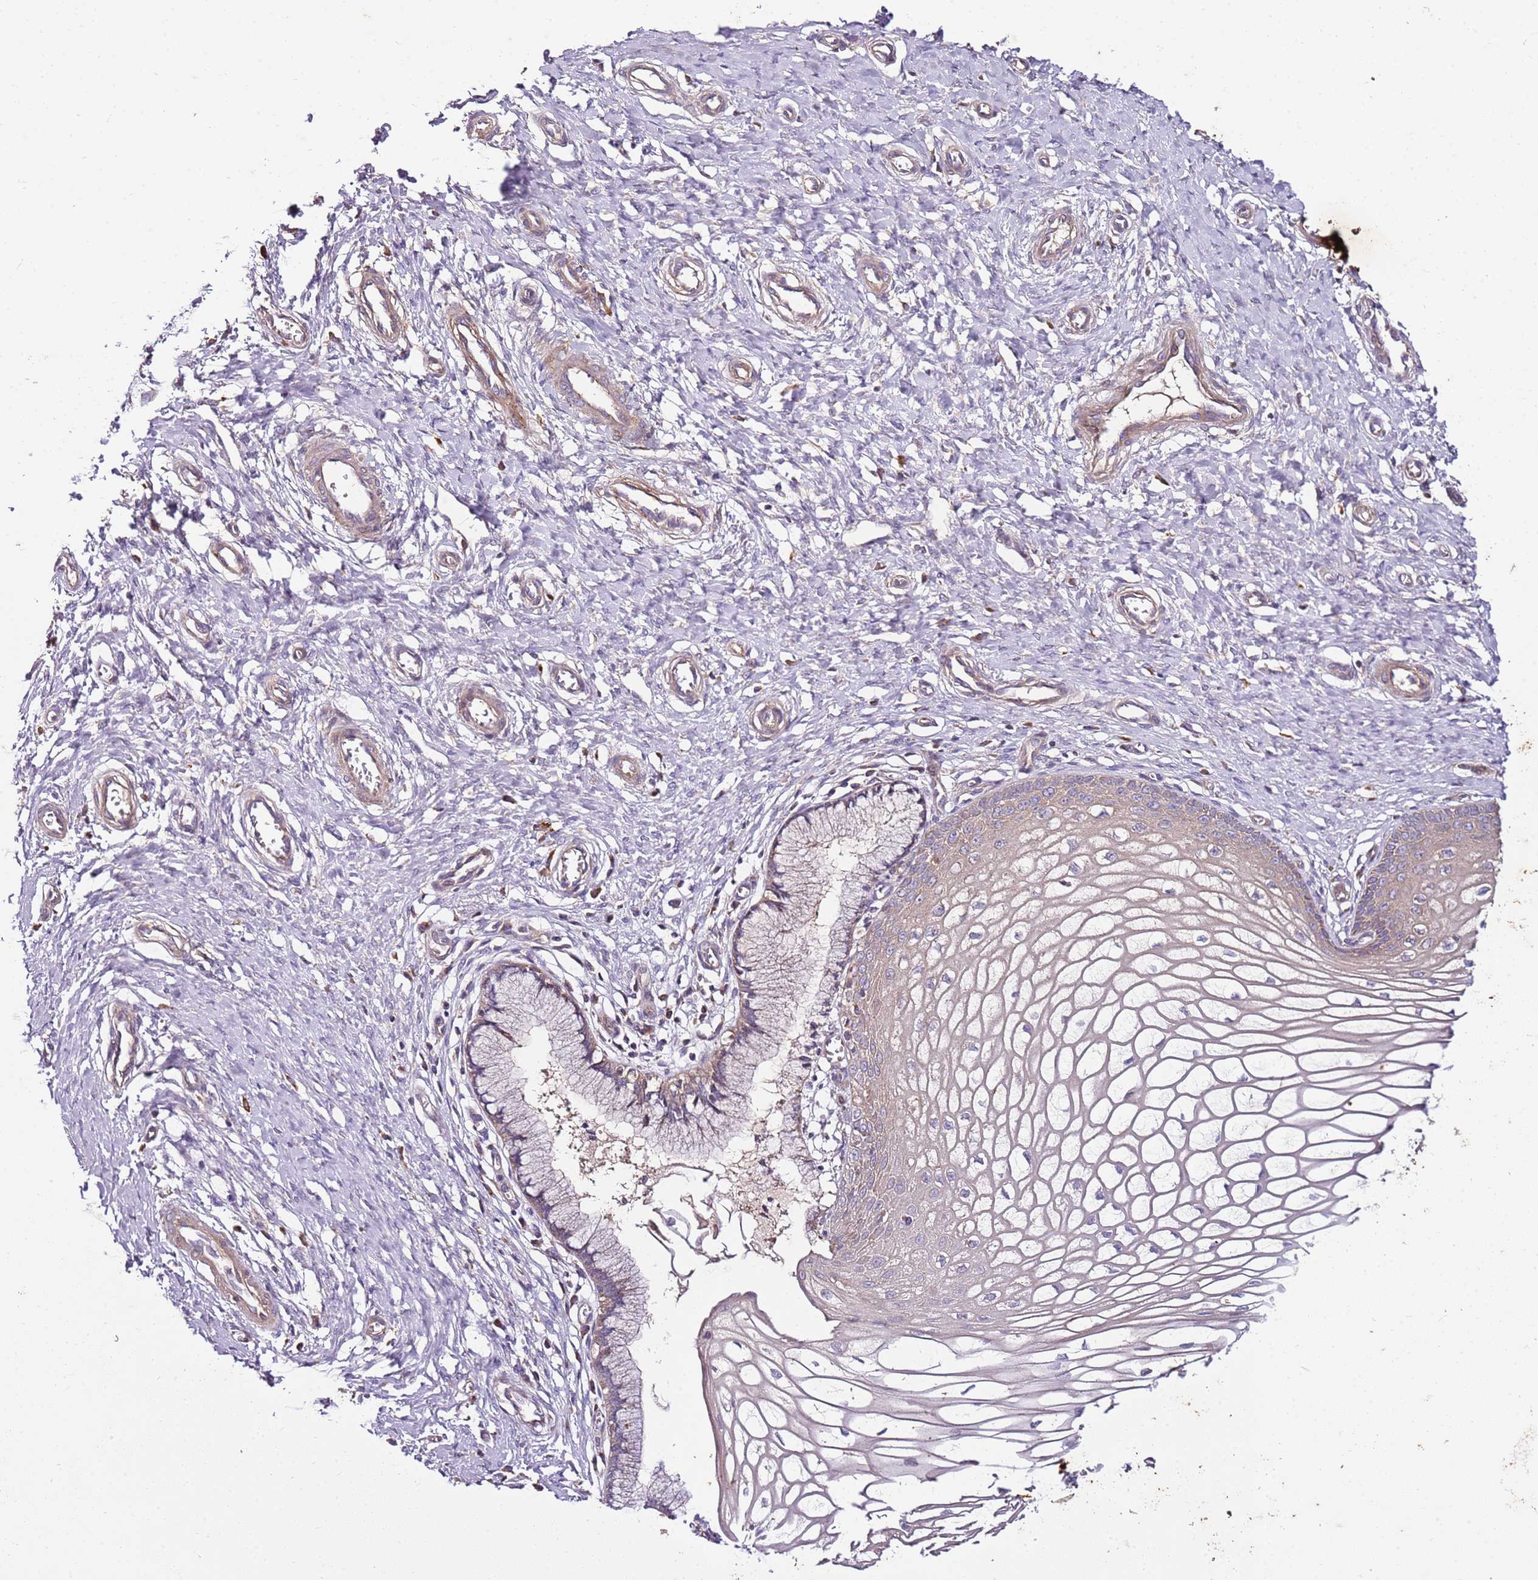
{"staining": {"intensity": "weak", "quantity": "25%-75%", "location": "cytoplasmic/membranous"}, "tissue": "cervix", "cell_type": "Glandular cells", "image_type": "normal", "snomed": [{"axis": "morphology", "description": "Normal tissue, NOS"}, {"axis": "topography", "description": "Cervix"}], "caption": "Unremarkable cervix reveals weak cytoplasmic/membranous positivity in about 25%-75% of glandular cells.", "gene": "KRTAP21", "patient": {"sex": "female", "age": 55}}